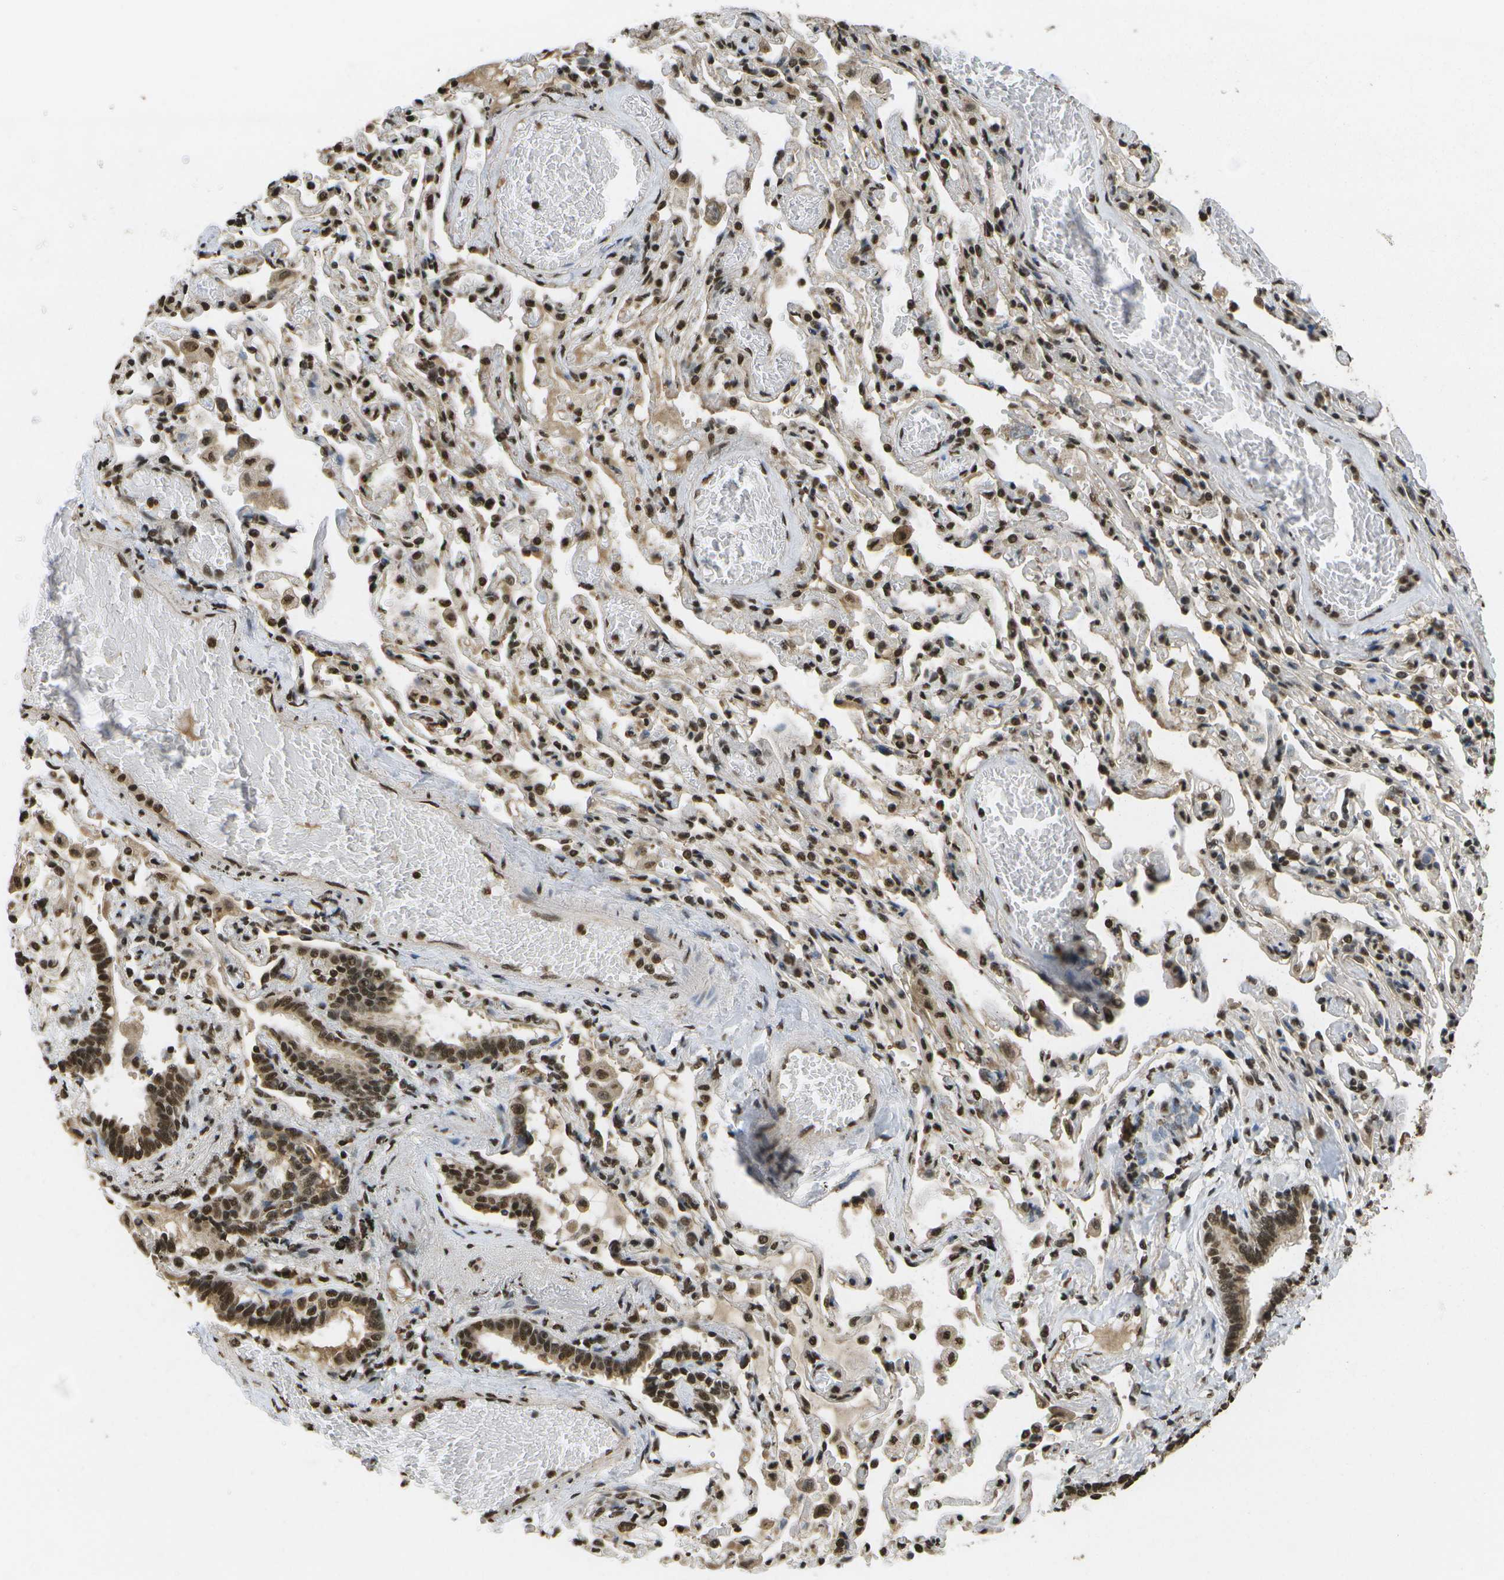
{"staining": {"intensity": "strong", "quantity": ">75%", "location": "cytoplasmic/membranous,nuclear"}, "tissue": "bronchus", "cell_type": "Respiratory epithelial cells", "image_type": "normal", "snomed": [{"axis": "morphology", "description": "Normal tissue, NOS"}, {"axis": "morphology", "description": "Inflammation, NOS"}, {"axis": "topography", "description": "Cartilage tissue"}, {"axis": "topography", "description": "Lung"}], "caption": "Immunohistochemistry (IHC) histopathology image of unremarkable human bronchus stained for a protein (brown), which displays high levels of strong cytoplasmic/membranous,nuclear expression in approximately >75% of respiratory epithelial cells.", "gene": "SPEN", "patient": {"sex": "male", "age": 71}}